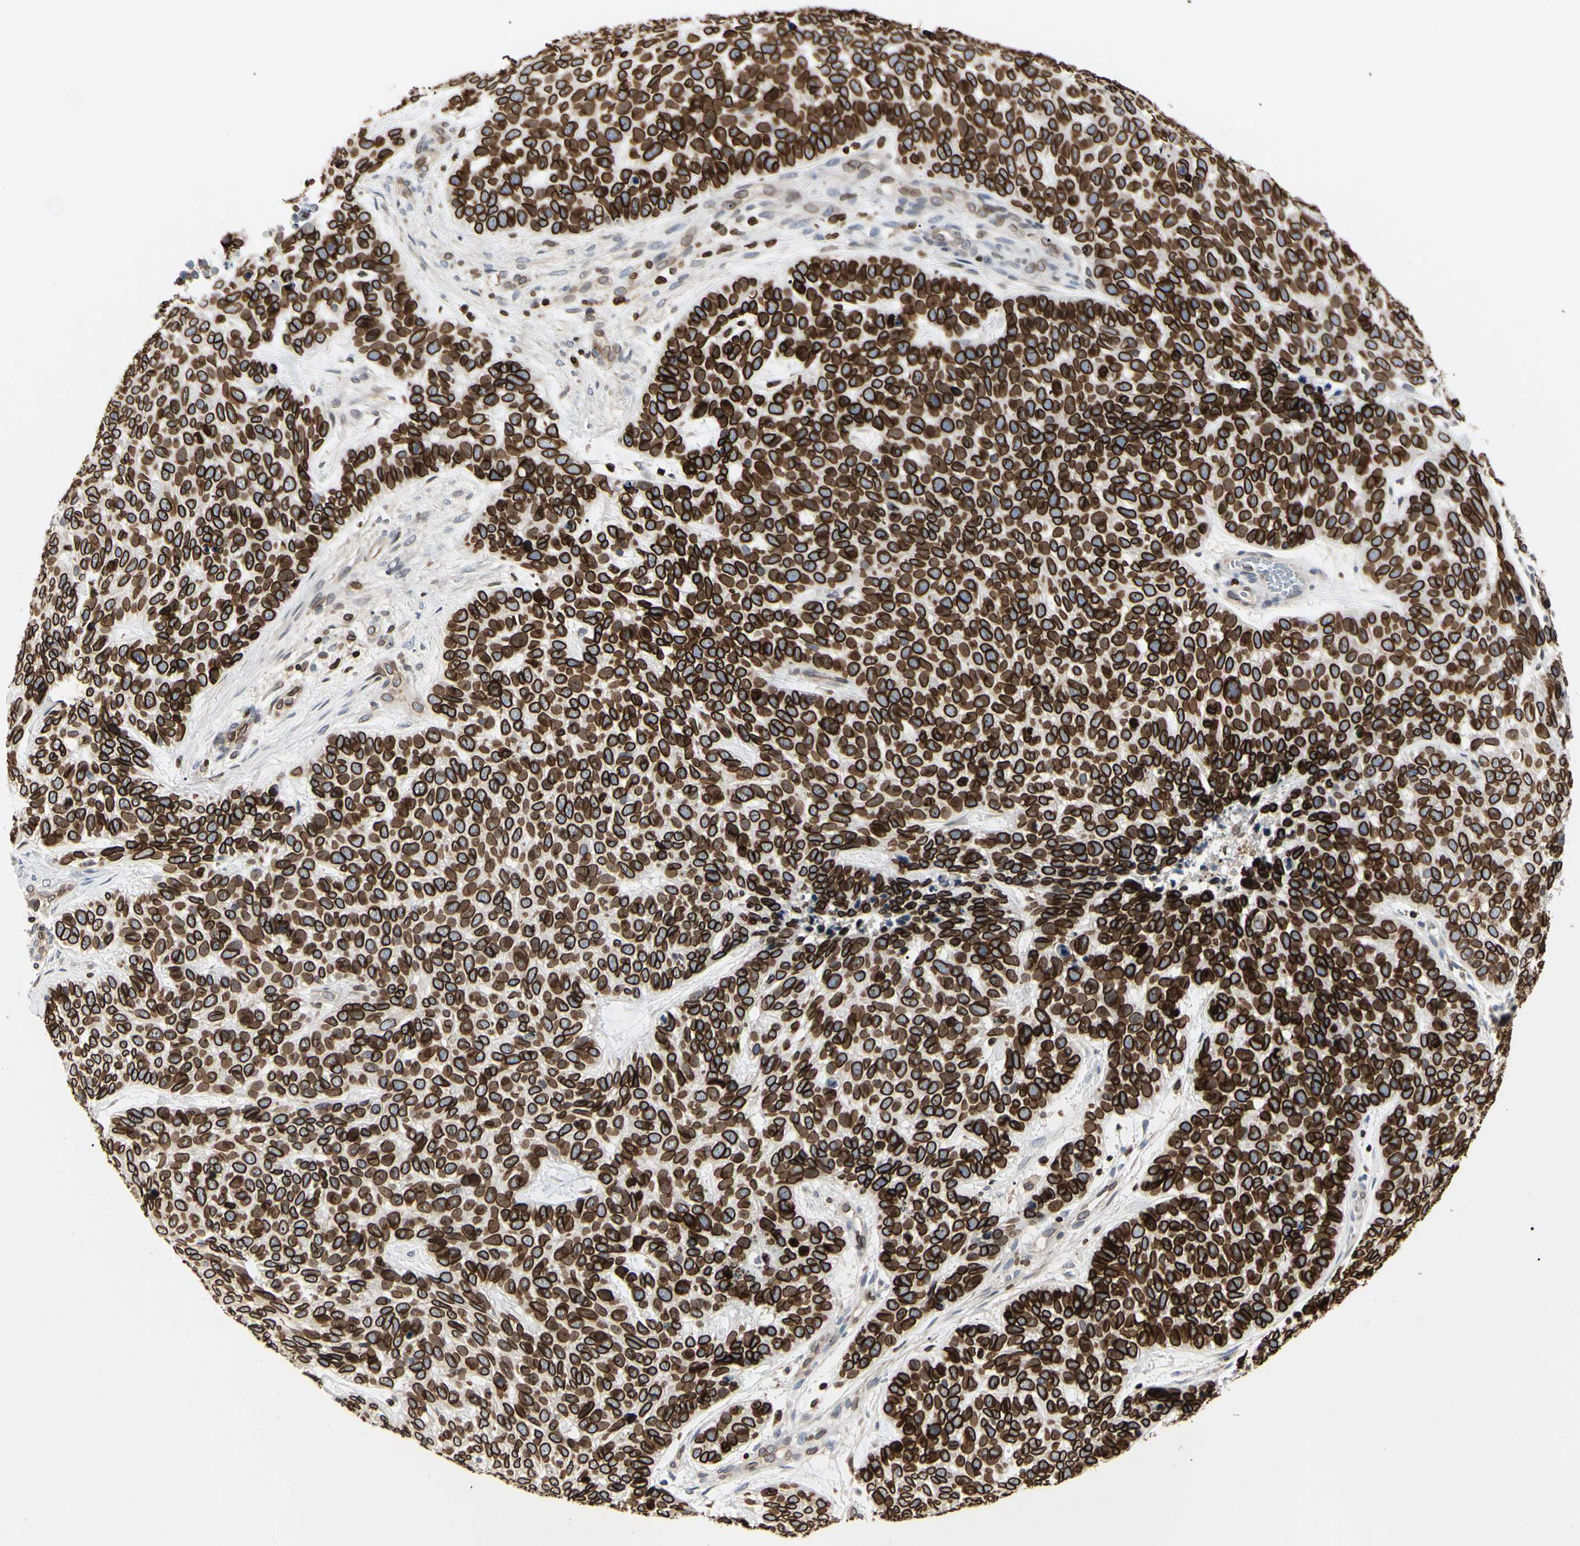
{"staining": {"intensity": "strong", "quantity": ">75%", "location": "cytoplasmic/membranous,nuclear"}, "tissue": "skin cancer", "cell_type": "Tumor cells", "image_type": "cancer", "snomed": [{"axis": "morphology", "description": "Basal cell carcinoma"}, {"axis": "topography", "description": "Skin"}], "caption": "Basal cell carcinoma (skin) stained with immunohistochemistry (IHC) exhibits strong cytoplasmic/membranous and nuclear staining in approximately >75% of tumor cells.", "gene": "TMPO", "patient": {"sex": "male", "age": 87}}